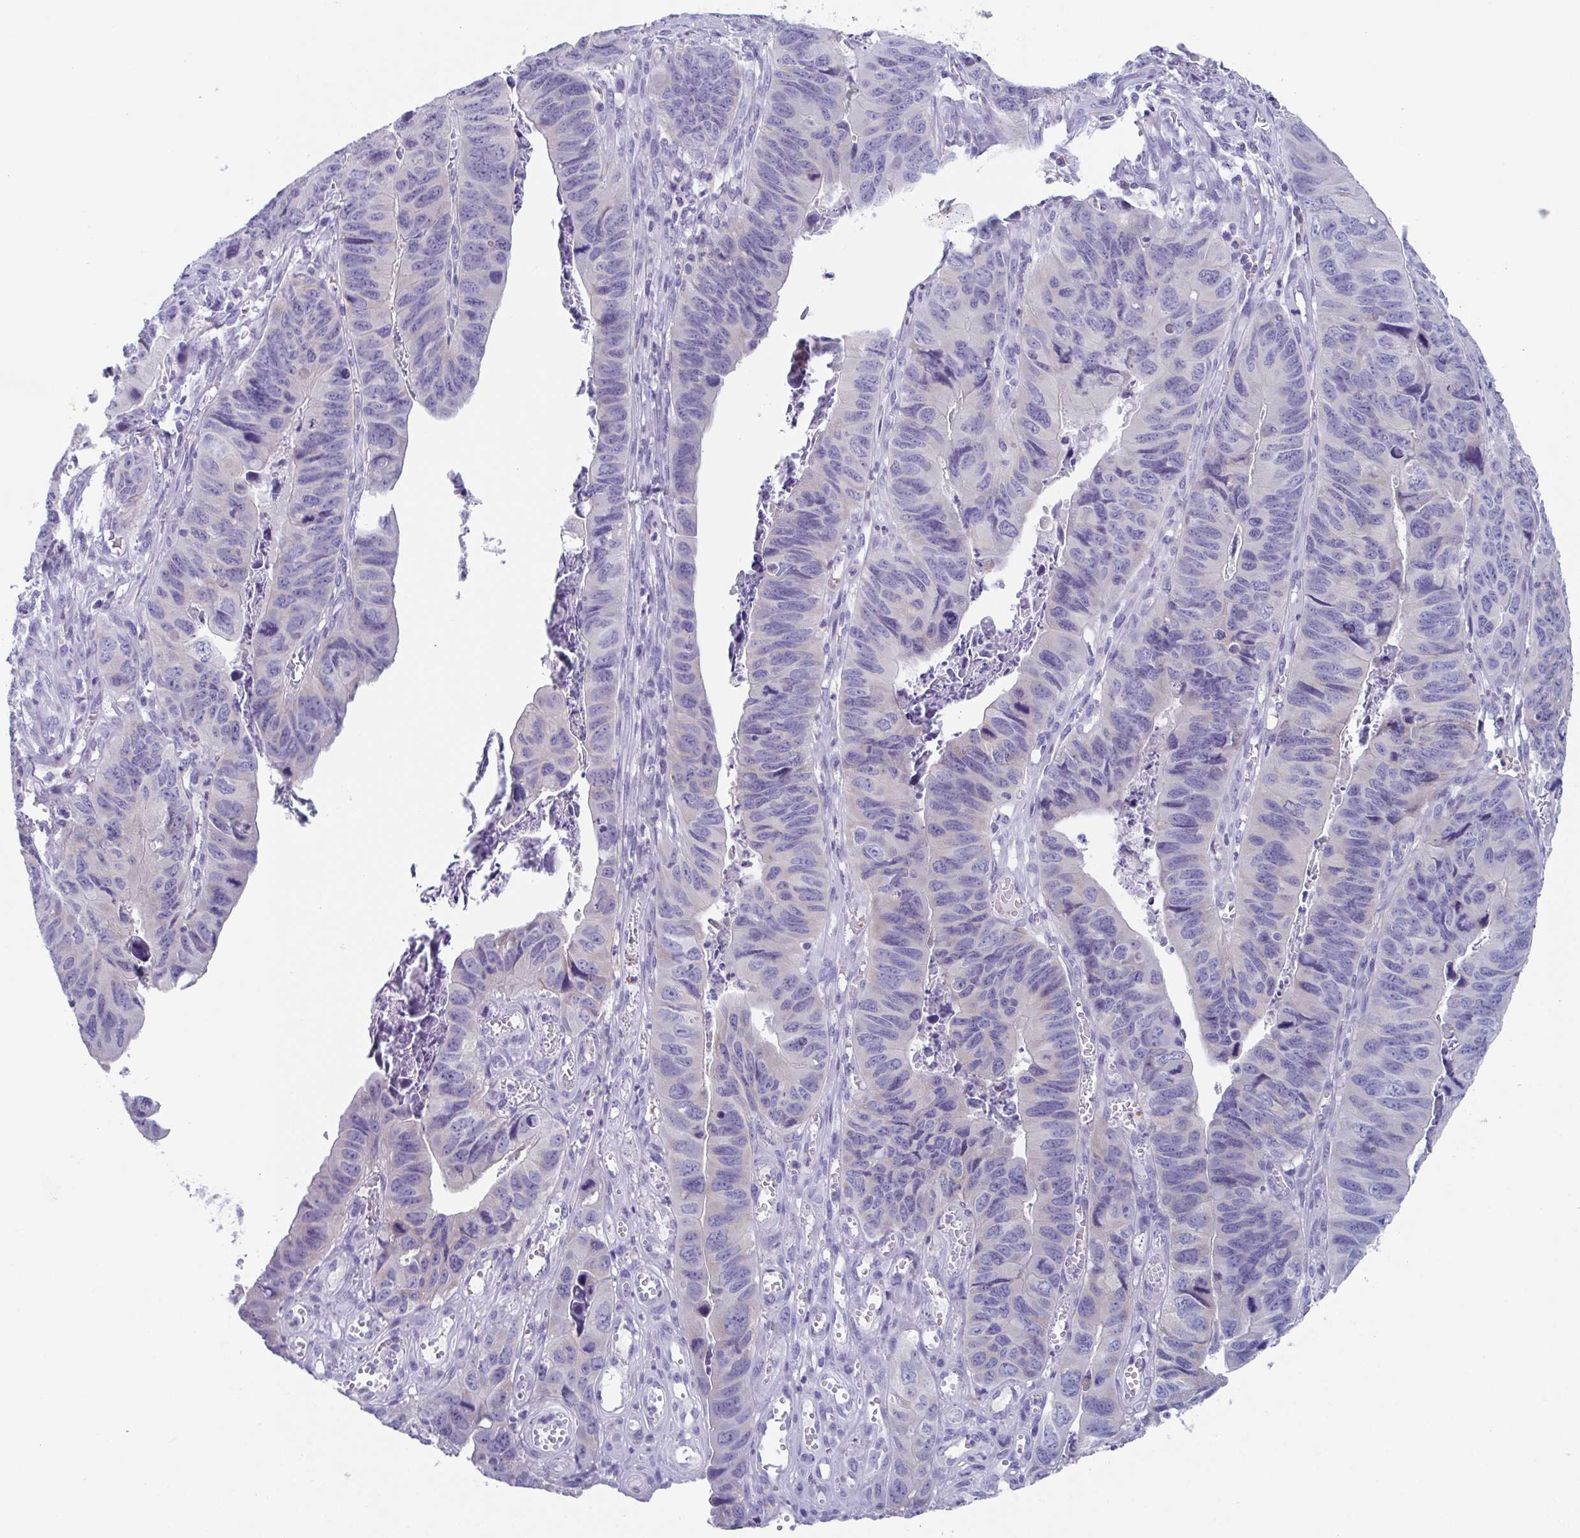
{"staining": {"intensity": "negative", "quantity": "none", "location": "none"}, "tissue": "stomach cancer", "cell_type": "Tumor cells", "image_type": "cancer", "snomed": [{"axis": "morphology", "description": "Adenocarcinoma, NOS"}, {"axis": "topography", "description": "Stomach, lower"}], "caption": "Immunohistochemistry histopathology image of neoplastic tissue: human stomach cancer stained with DAB displays no significant protein expression in tumor cells.", "gene": "LYRM2", "patient": {"sex": "male", "age": 77}}